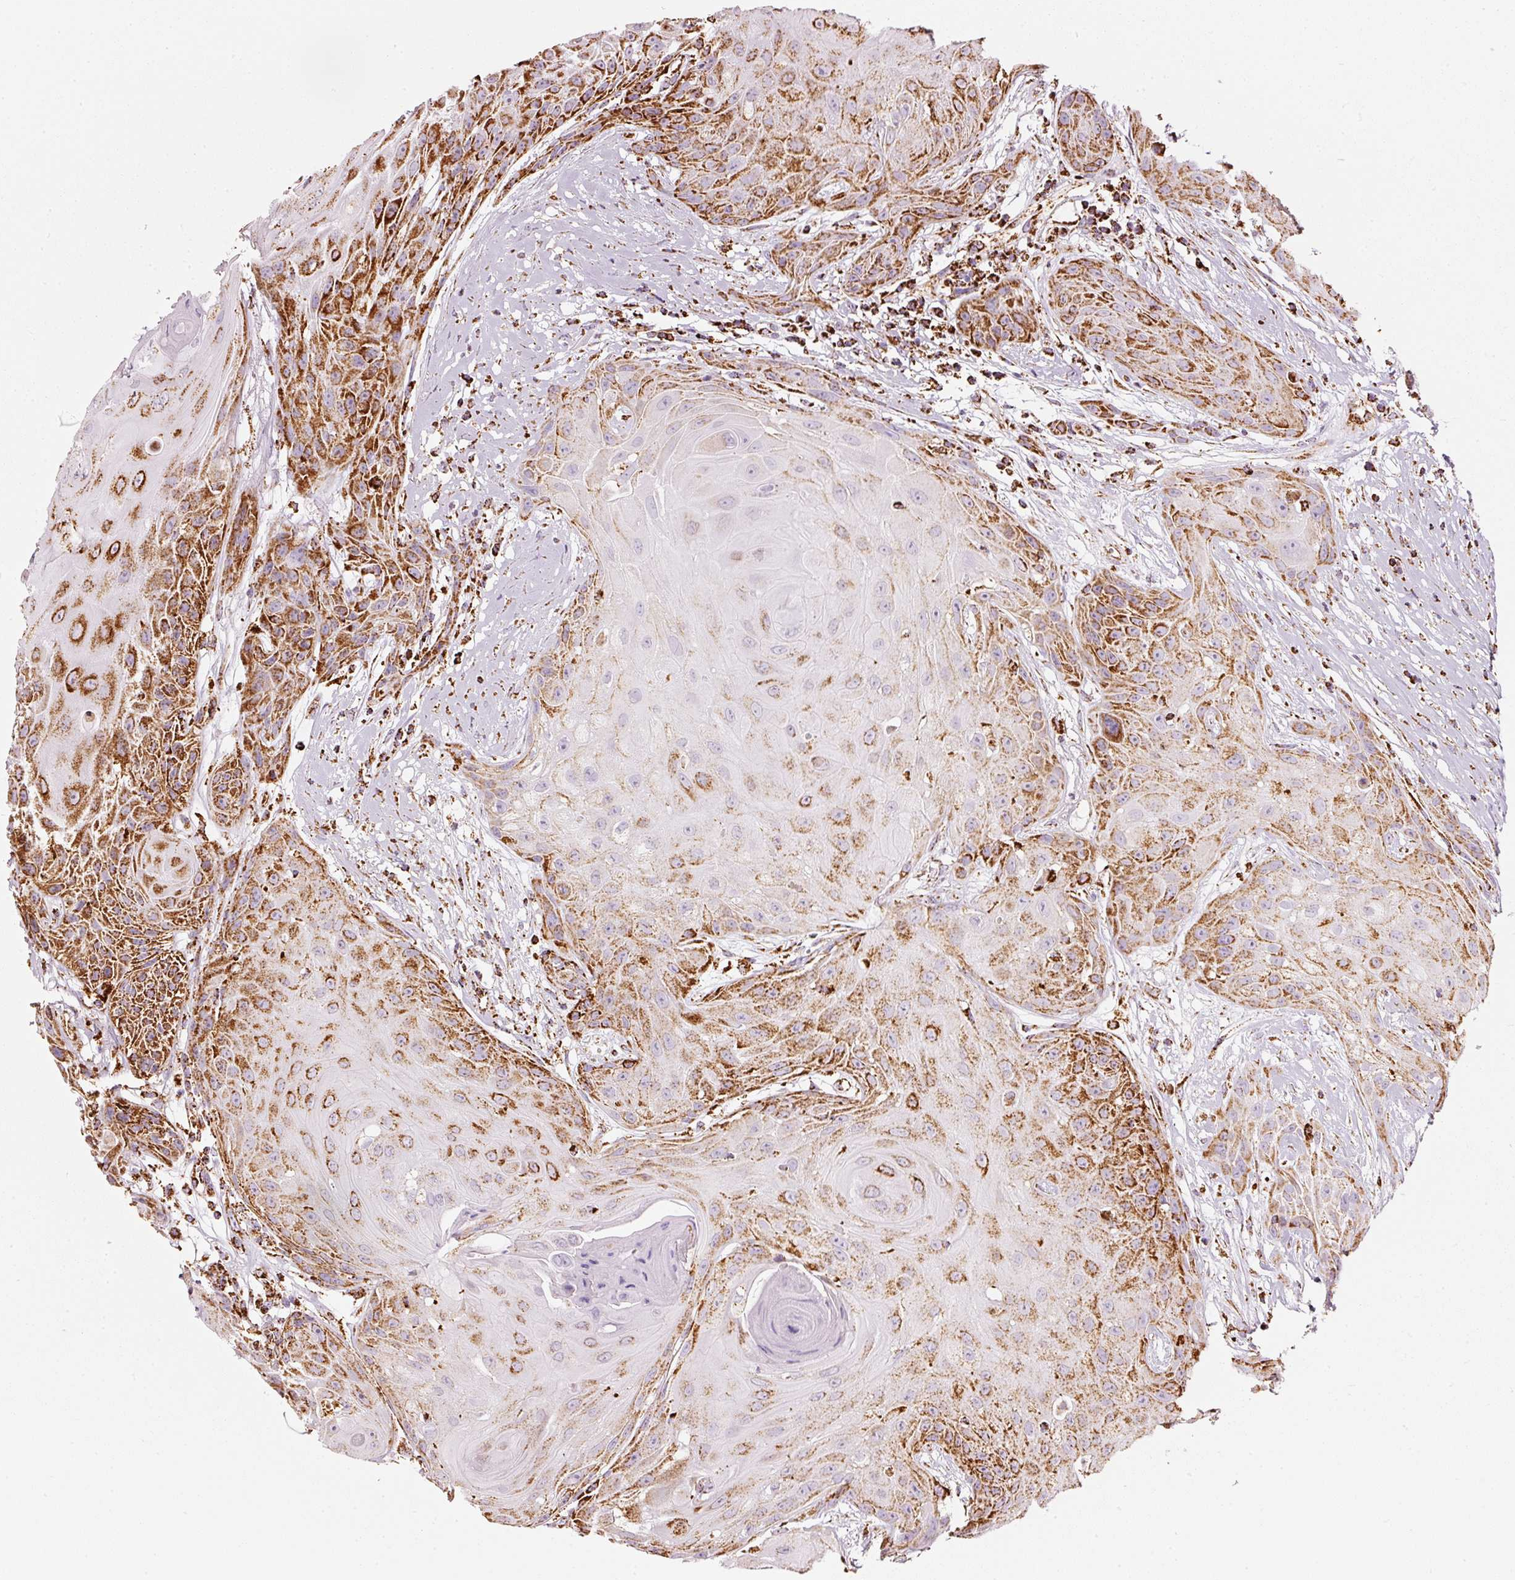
{"staining": {"intensity": "moderate", "quantity": ">75%", "location": "cytoplasmic/membranous"}, "tissue": "head and neck cancer", "cell_type": "Tumor cells", "image_type": "cancer", "snomed": [{"axis": "morphology", "description": "Squamous cell carcinoma, NOS"}, {"axis": "topography", "description": "Head-Neck"}], "caption": "Immunohistochemical staining of human head and neck cancer (squamous cell carcinoma) shows moderate cytoplasmic/membranous protein positivity in approximately >75% of tumor cells.", "gene": "MT-CO2", "patient": {"sex": "female", "age": 73}}